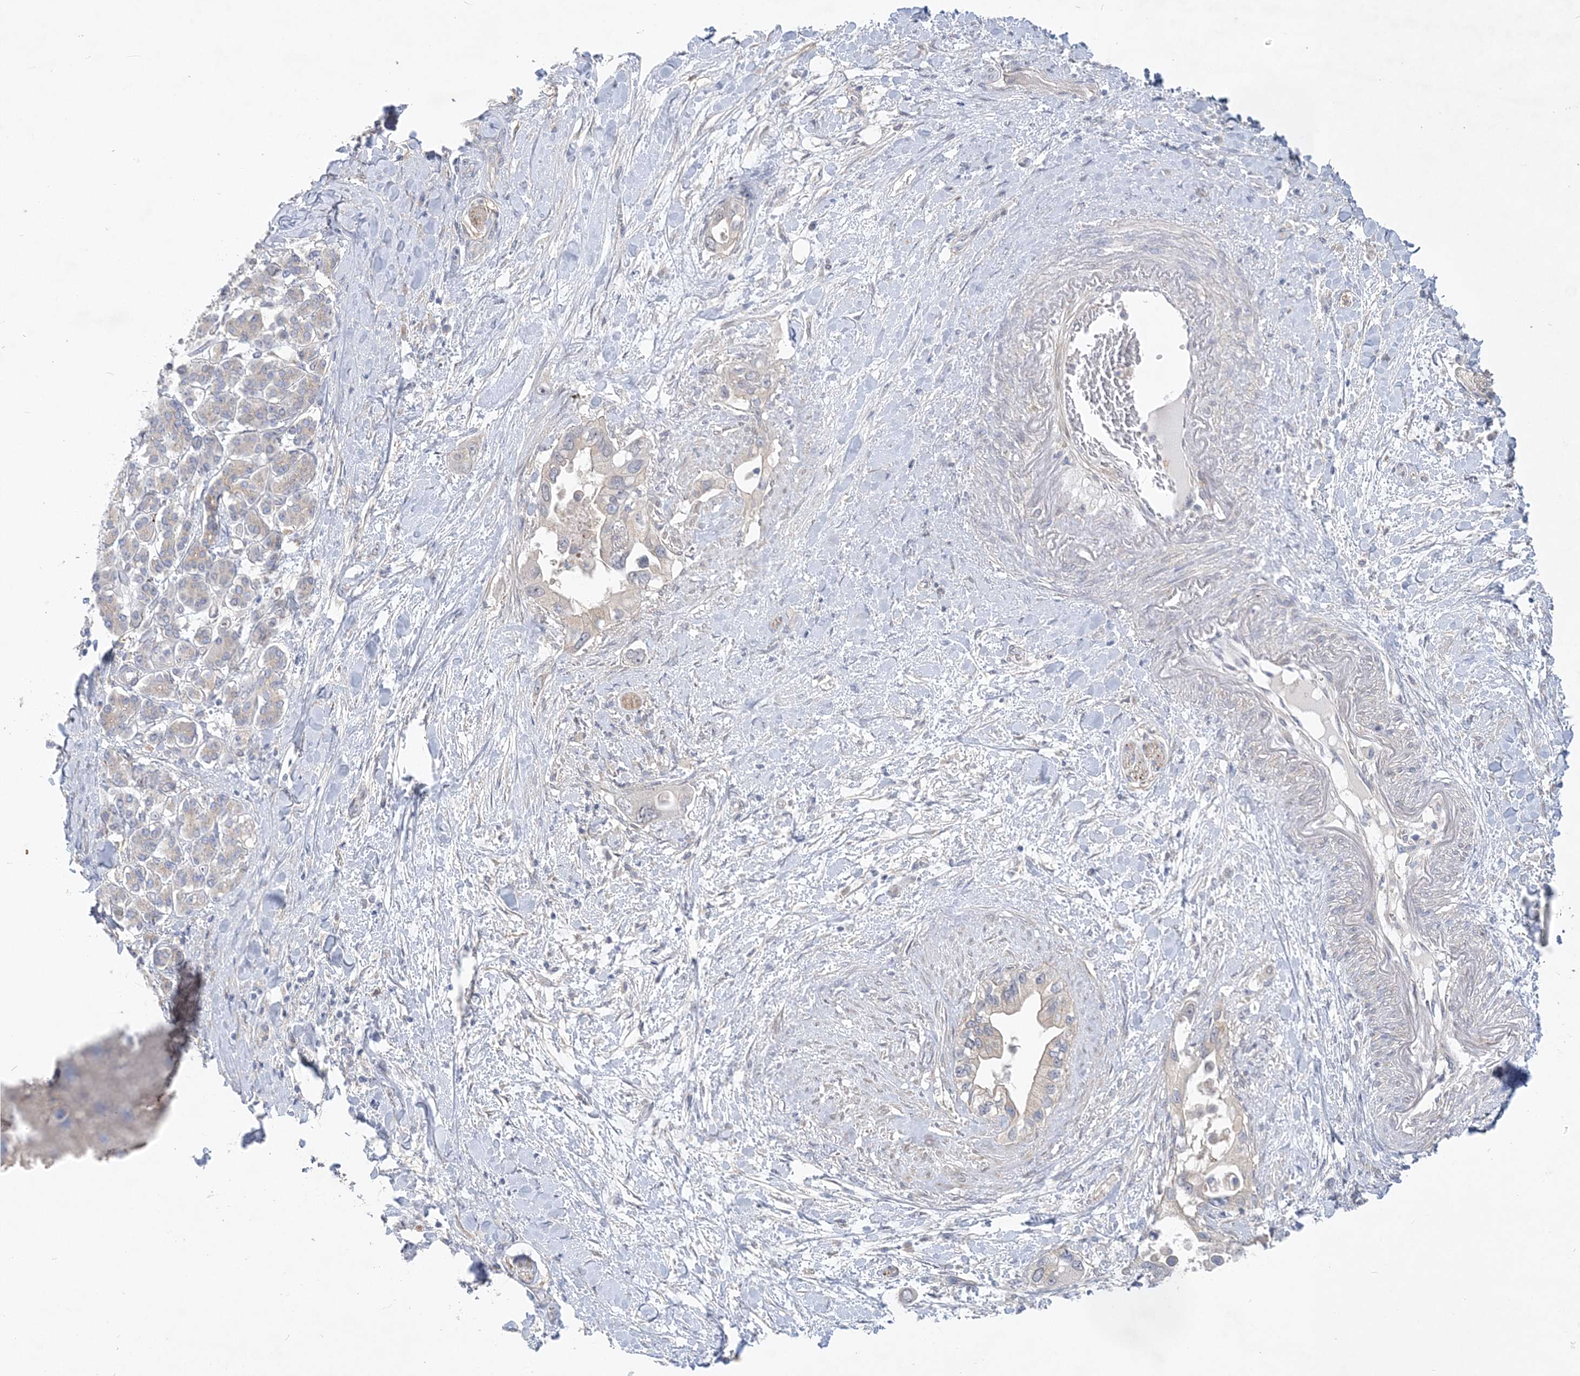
{"staining": {"intensity": "negative", "quantity": "none", "location": "none"}, "tissue": "pancreatic cancer", "cell_type": "Tumor cells", "image_type": "cancer", "snomed": [{"axis": "morphology", "description": "Inflammation, NOS"}, {"axis": "morphology", "description": "Adenocarcinoma, NOS"}, {"axis": "topography", "description": "Pancreas"}], "caption": "IHC of pancreatic adenocarcinoma reveals no positivity in tumor cells.", "gene": "ANKRD35", "patient": {"sex": "female", "age": 56}}